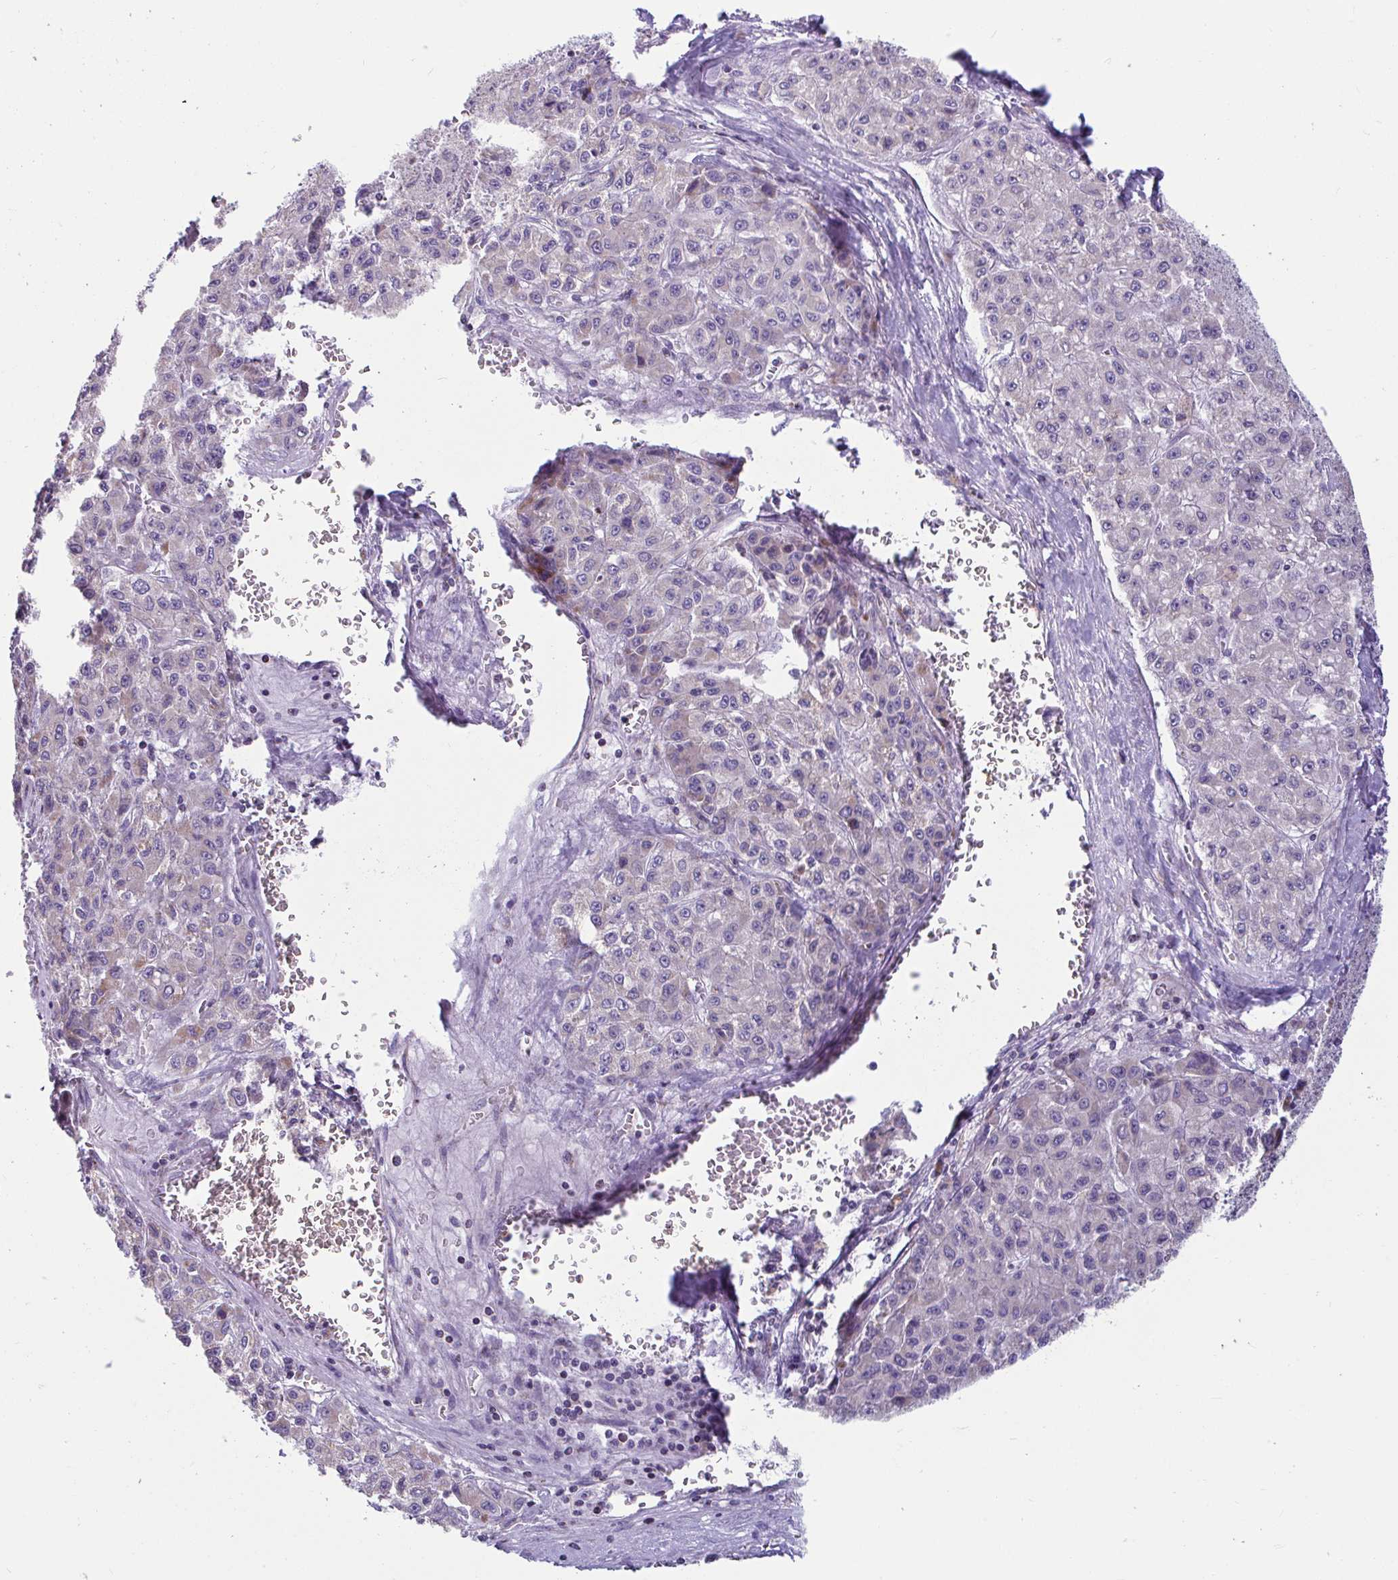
{"staining": {"intensity": "weak", "quantity": "<25%", "location": "cytoplasmic/membranous"}, "tissue": "liver cancer", "cell_type": "Tumor cells", "image_type": "cancer", "snomed": [{"axis": "morphology", "description": "Carcinoma, Hepatocellular, NOS"}, {"axis": "topography", "description": "Liver"}], "caption": "Human liver hepatocellular carcinoma stained for a protein using immunohistochemistry displays no expression in tumor cells.", "gene": "OR13A1", "patient": {"sex": "male", "age": 70}}